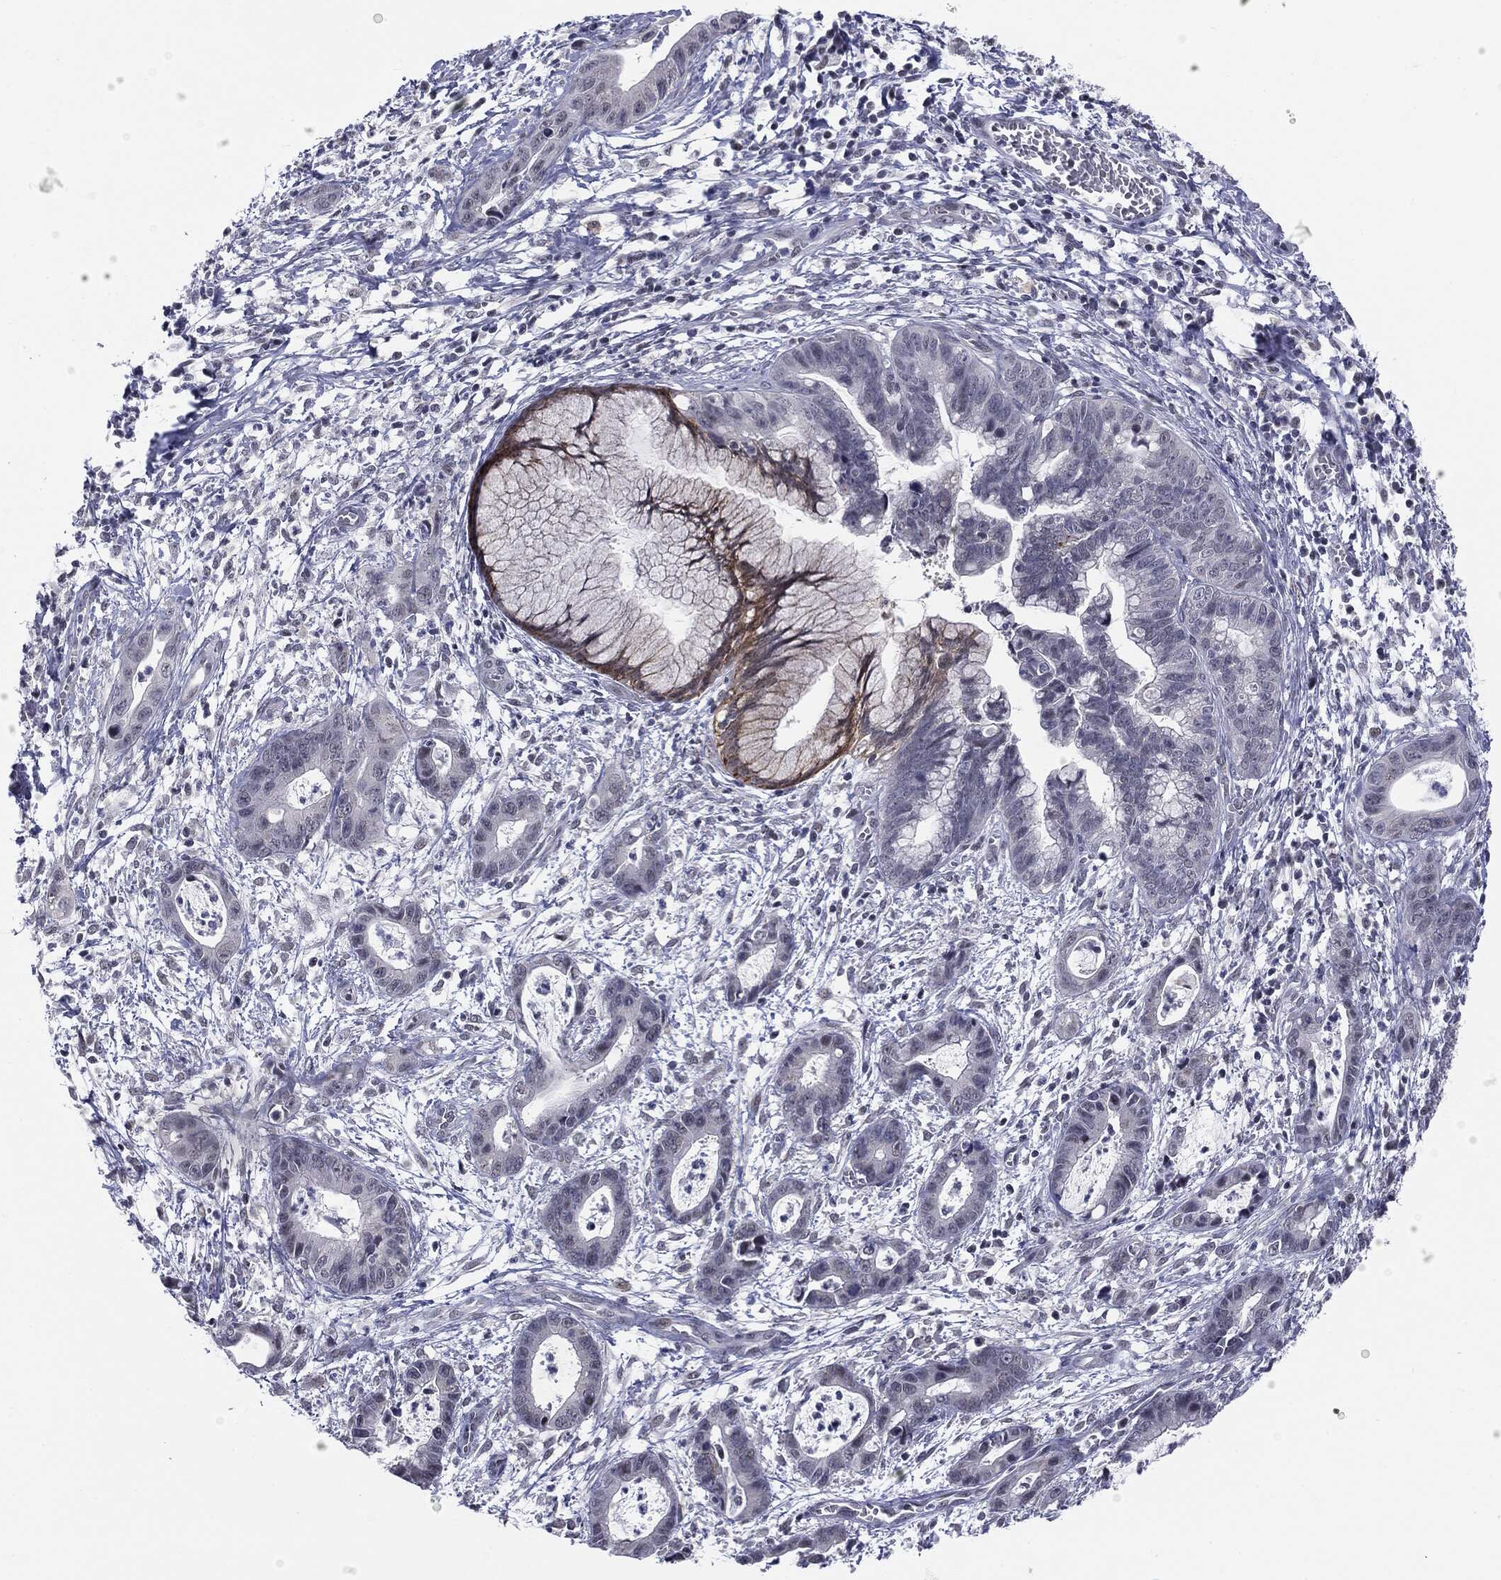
{"staining": {"intensity": "negative", "quantity": "none", "location": "none"}, "tissue": "cervical cancer", "cell_type": "Tumor cells", "image_type": "cancer", "snomed": [{"axis": "morphology", "description": "Adenocarcinoma, NOS"}, {"axis": "topography", "description": "Cervix"}], "caption": "The photomicrograph displays no significant expression in tumor cells of adenocarcinoma (cervical).", "gene": "SLC5A5", "patient": {"sex": "female", "age": 44}}